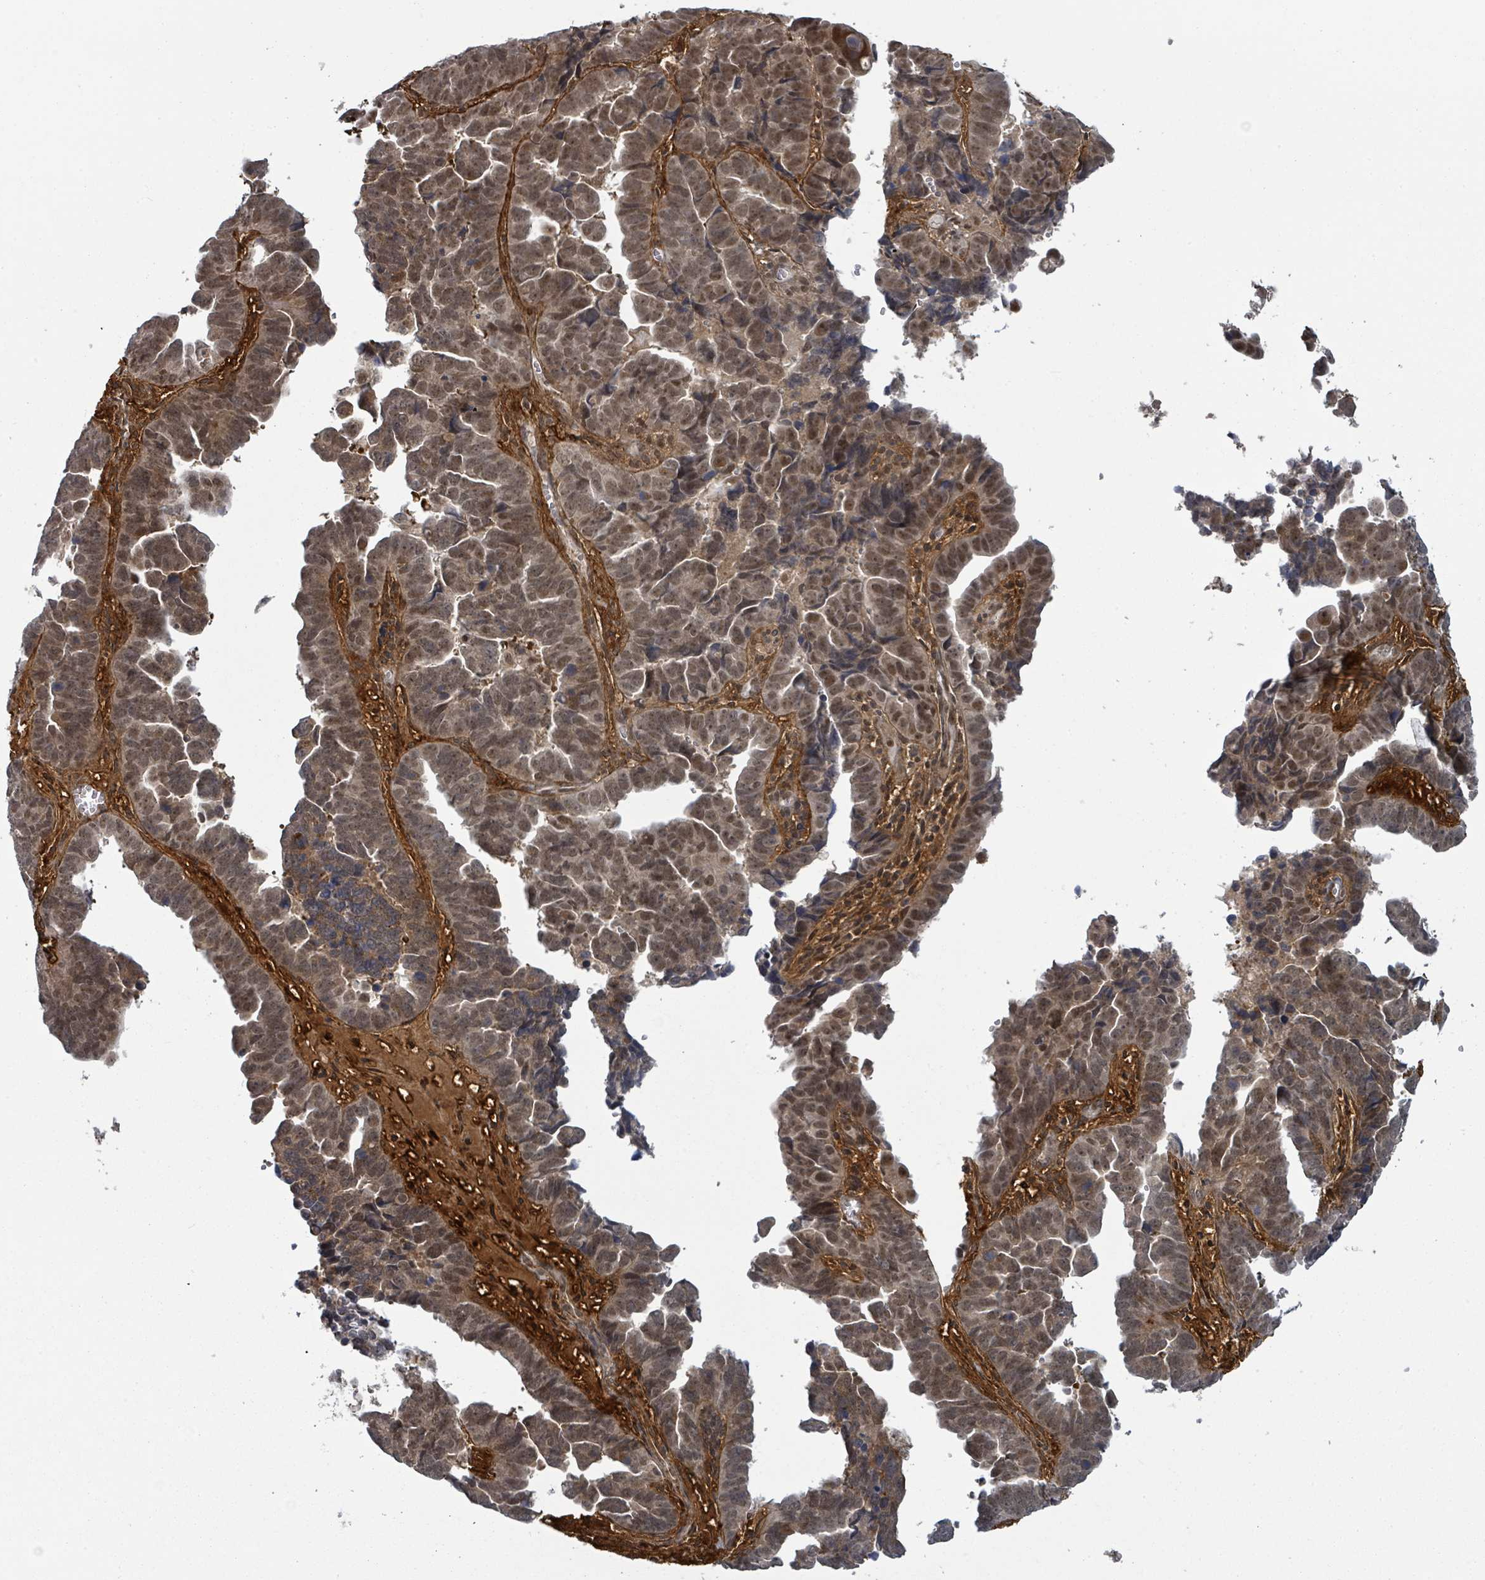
{"staining": {"intensity": "moderate", "quantity": ">75%", "location": "cytoplasmic/membranous,nuclear"}, "tissue": "endometrial cancer", "cell_type": "Tumor cells", "image_type": "cancer", "snomed": [{"axis": "morphology", "description": "Adenocarcinoma, NOS"}, {"axis": "topography", "description": "Endometrium"}], "caption": "Protein staining of endometrial cancer tissue demonstrates moderate cytoplasmic/membranous and nuclear positivity in about >75% of tumor cells.", "gene": "GTF3C1", "patient": {"sex": "female", "age": 75}}